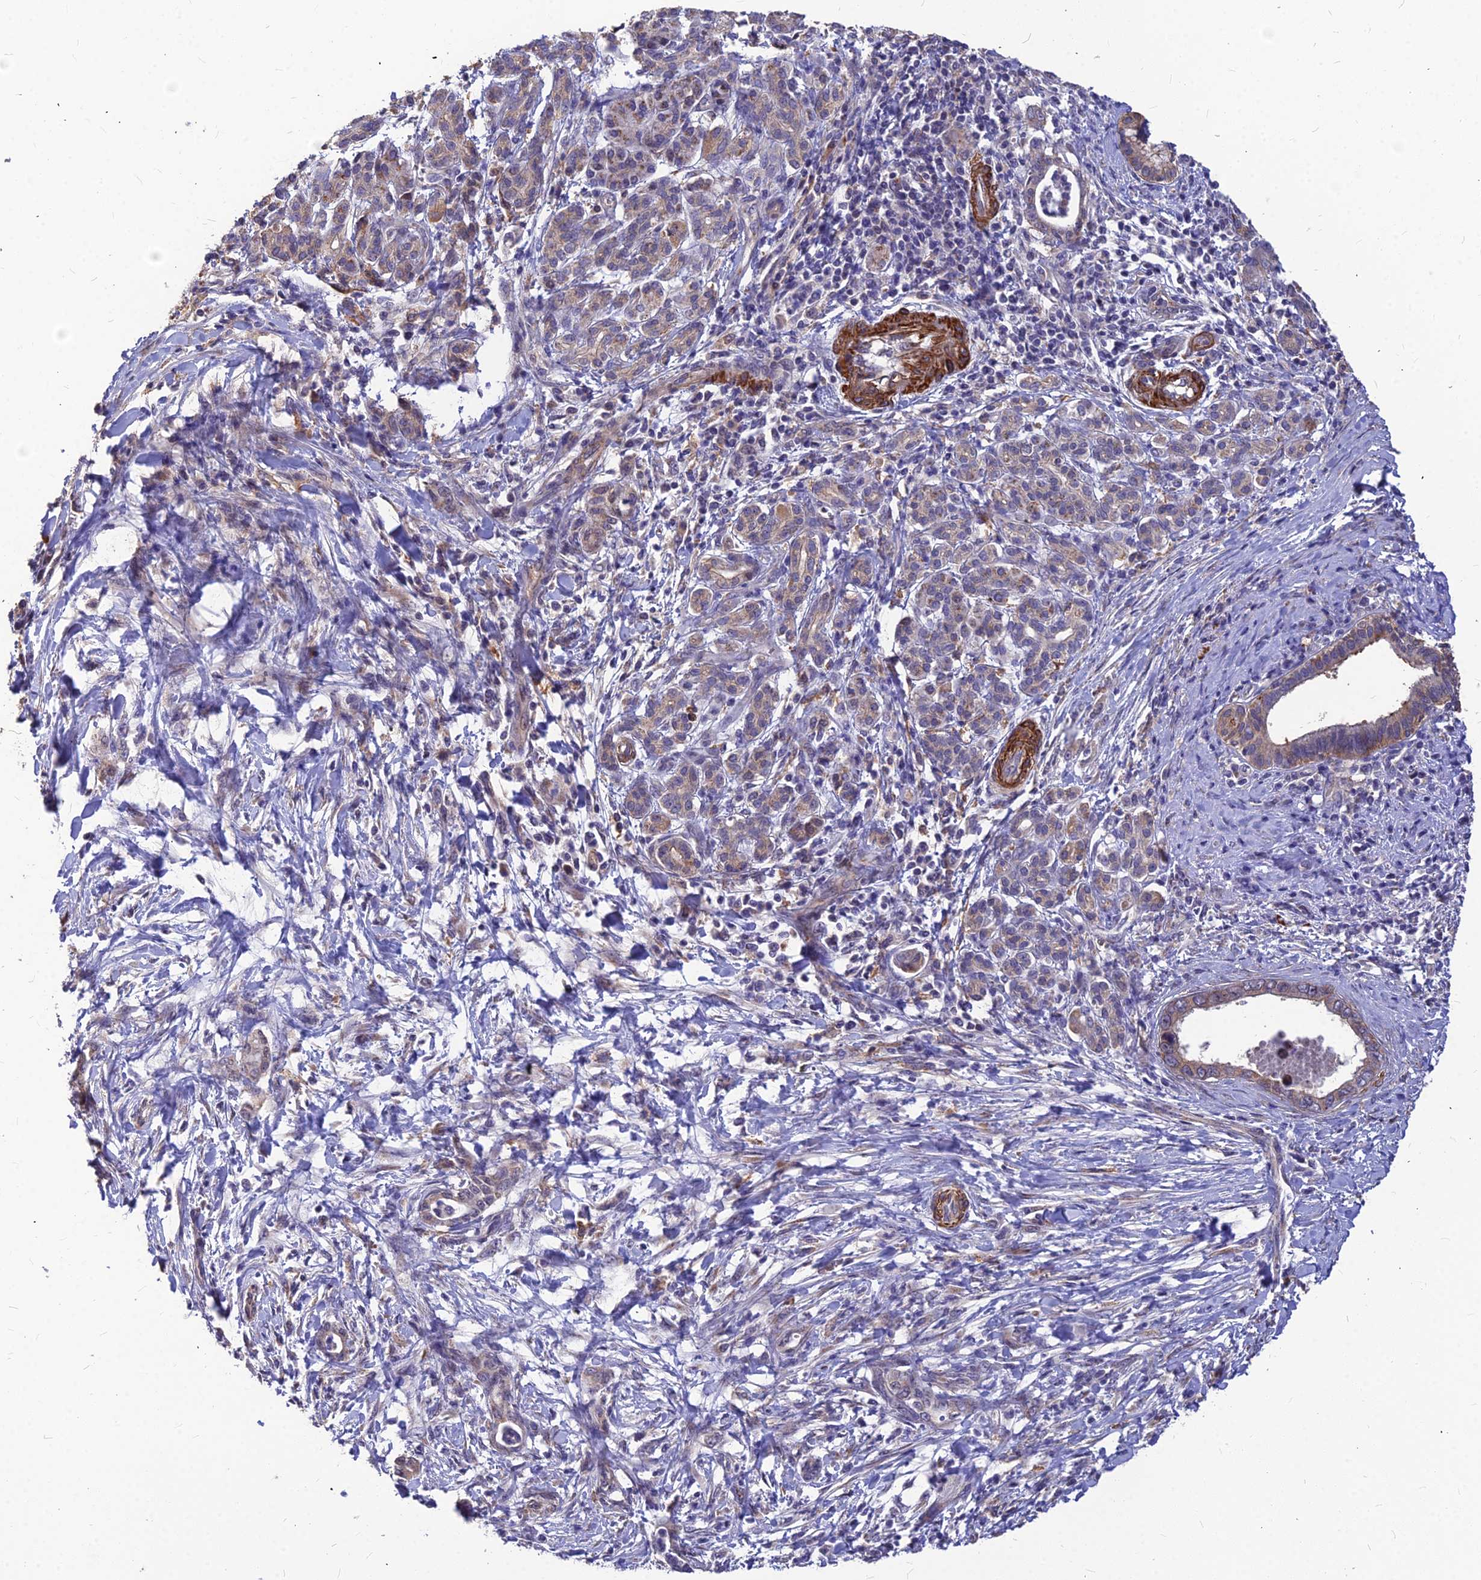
{"staining": {"intensity": "weak", "quantity": "<25%", "location": "cytoplasmic/membranous"}, "tissue": "pancreatic cancer", "cell_type": "Tumor cells", "image_type": "cancer", "snomed": [{"axis": "morphology", "description": "Normal tissue, NOS"}, {"axis": "morphology", "description": "Adenocarcinoma, NOS"}, {"axis": "topography", "description": "Pancreas"}], "caption": "Micrograph shows no significant protein positivity in tumor cells of pancreatic cancer (adenocarcinoma).", "gene": "LEKR1", "patient": {"sex": "female", "age": 55}}